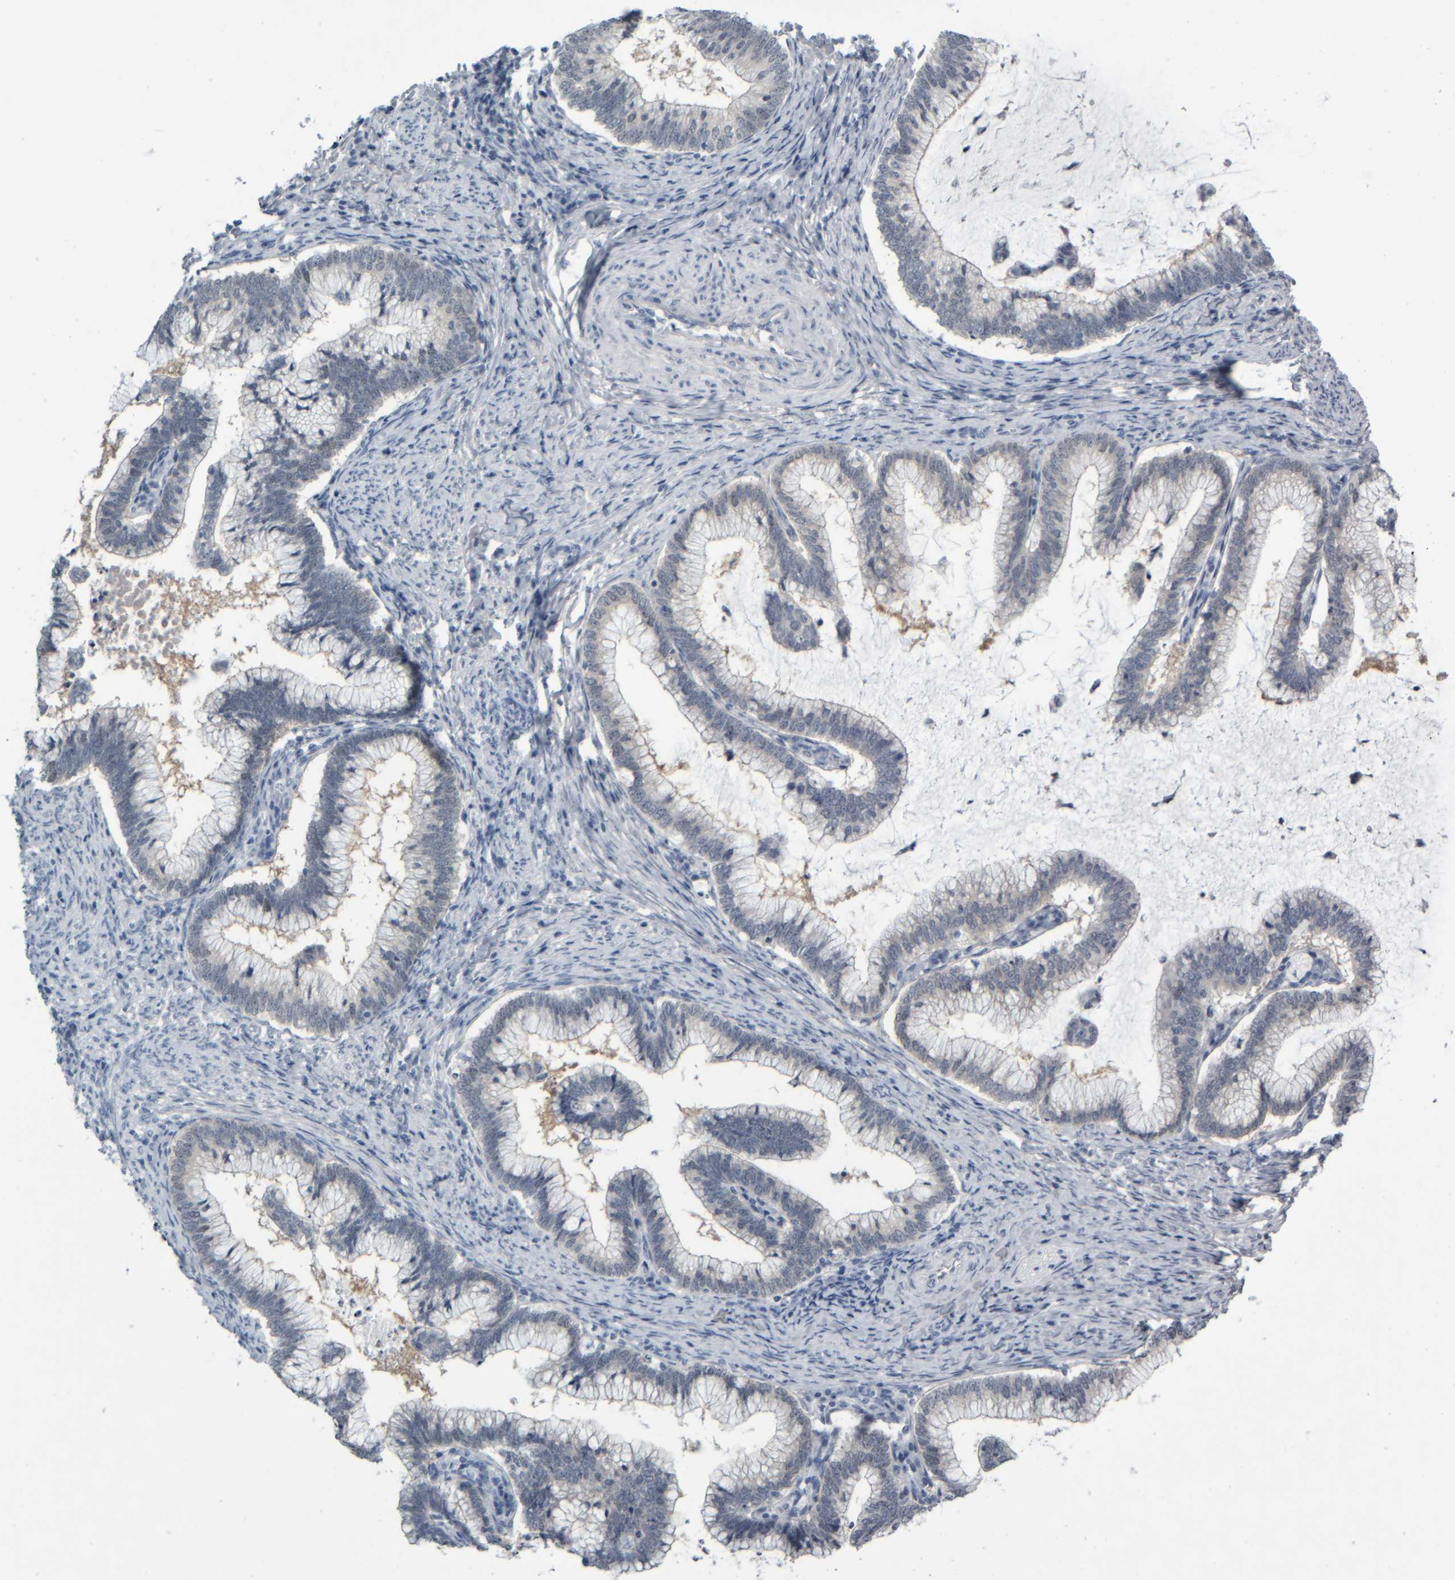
{"staining": {"intensity": "negative", "quantity": "none", "location": "none"}, "tissue": "cervical cancer", "cell_type": "Tumor cells", "image_type": "cancer", "snomed": [{"axis": "morphology", "description": "Adenocarcinoma, NOS"}, {"axis": "topography", "description": "Cervix"}], "caption": "An immunohistochemistry (IHC) histopathology image of cervical adenocarcinoma is shown. There is no staining in tumor cells of cervical adenocarcinoma.", "gene": "COL14A1", "patient": {"sex": "female", "age": 36}}